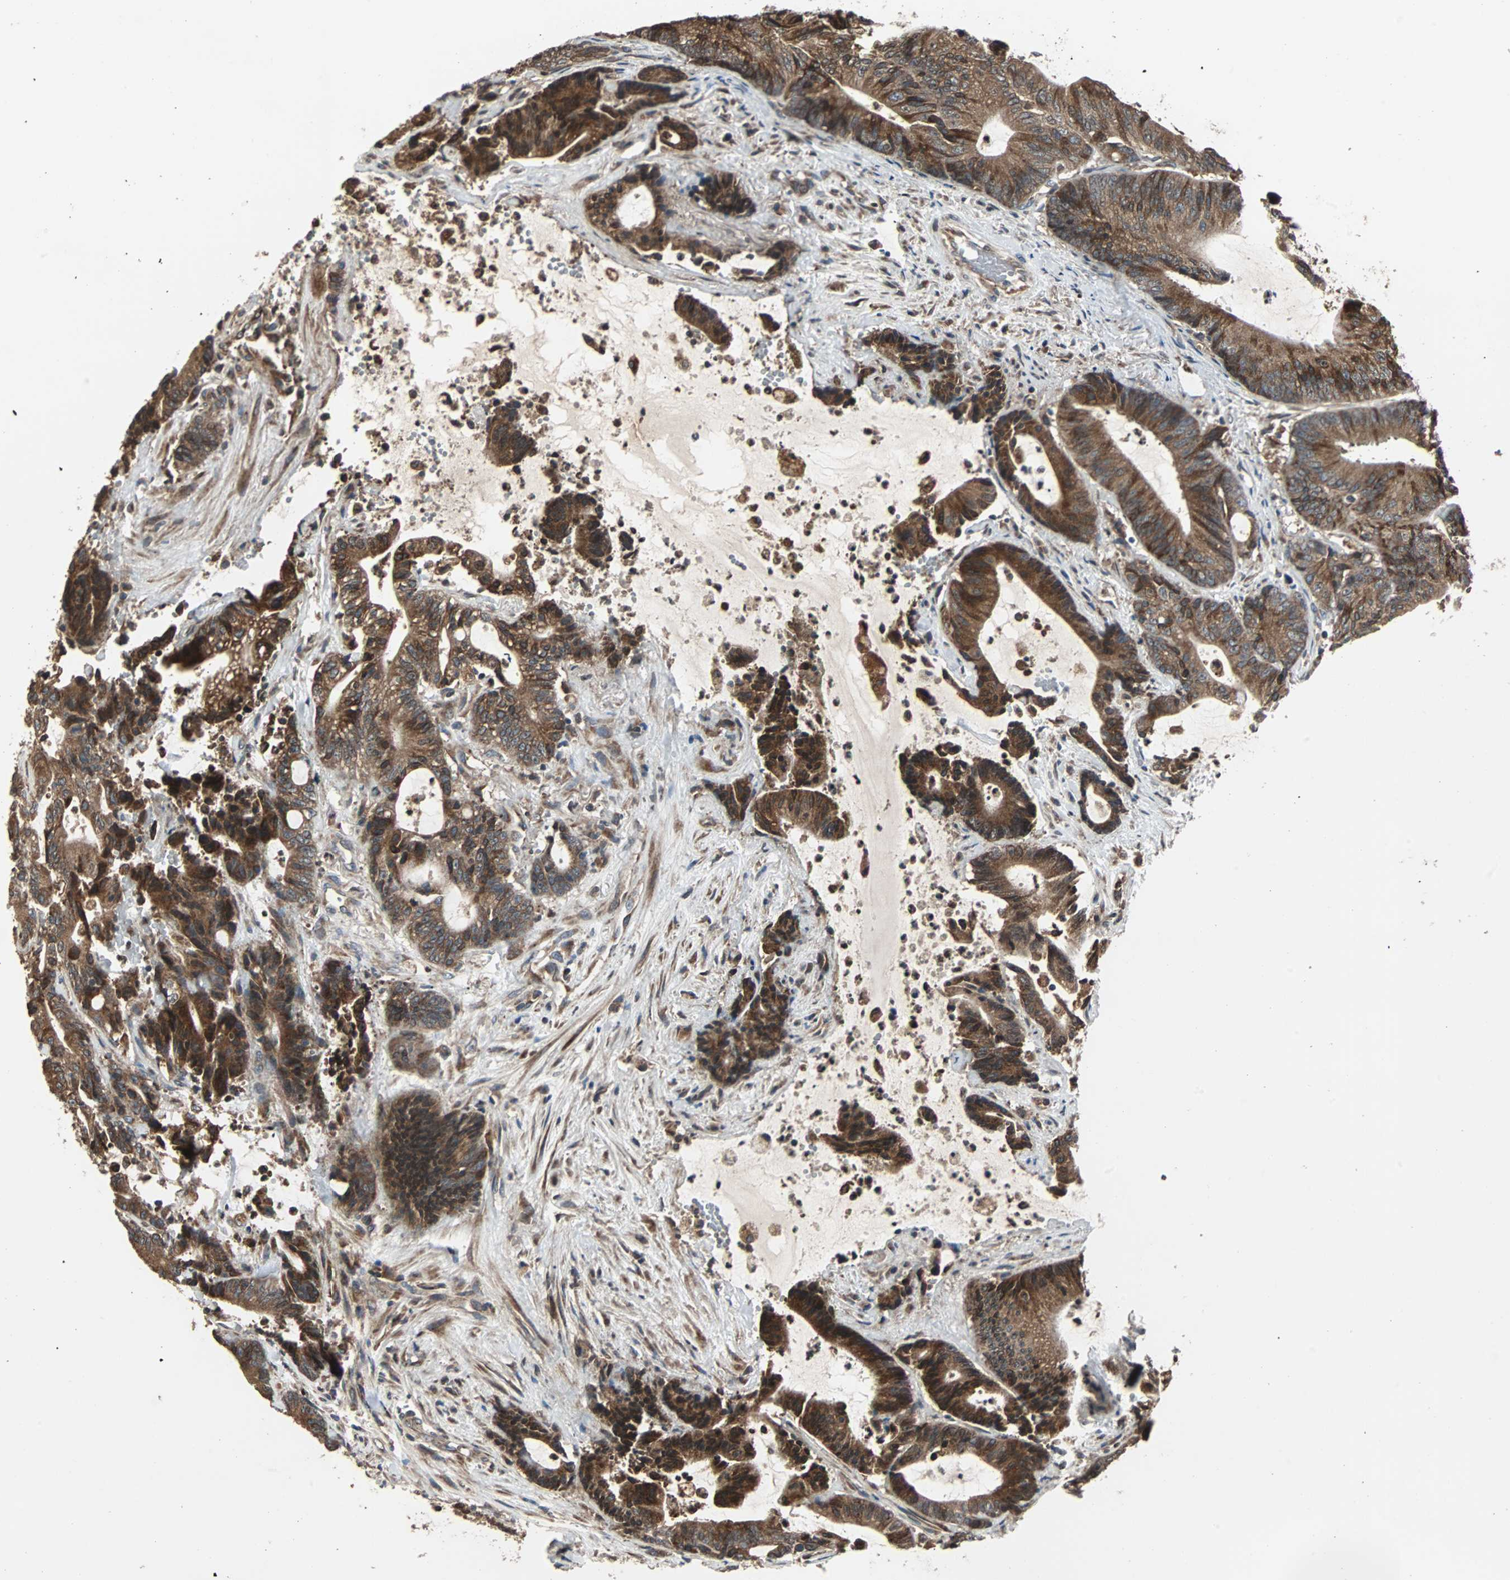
{"staining": {"intensity": "strong", "quantity": ">75%", "location": "cytoplasmic/membranous,nuclear"}, "tissue": "colorectal cancer", "cell_type": "Tumor cells", "image_type": "cancer", "snomed": [{"axis": "morphology", "description": "Adenocarcinoma, NOS"}, {"axis": "topography", "description": "Colon"}], "caption": "DAB (3,3'-diaminobenzidine) immunohistochemical staining of human colorectal cancer reveals strong cytoplasmic/membranous and nuclear protein expression in about >75% of tumor cells. (Stains: DAB in brown, nuclei in blue, Microscopy: brightfield microscopy at high magnification).", "gene": "RAB7A", "patient": {"sex": "female", "age": 84}}